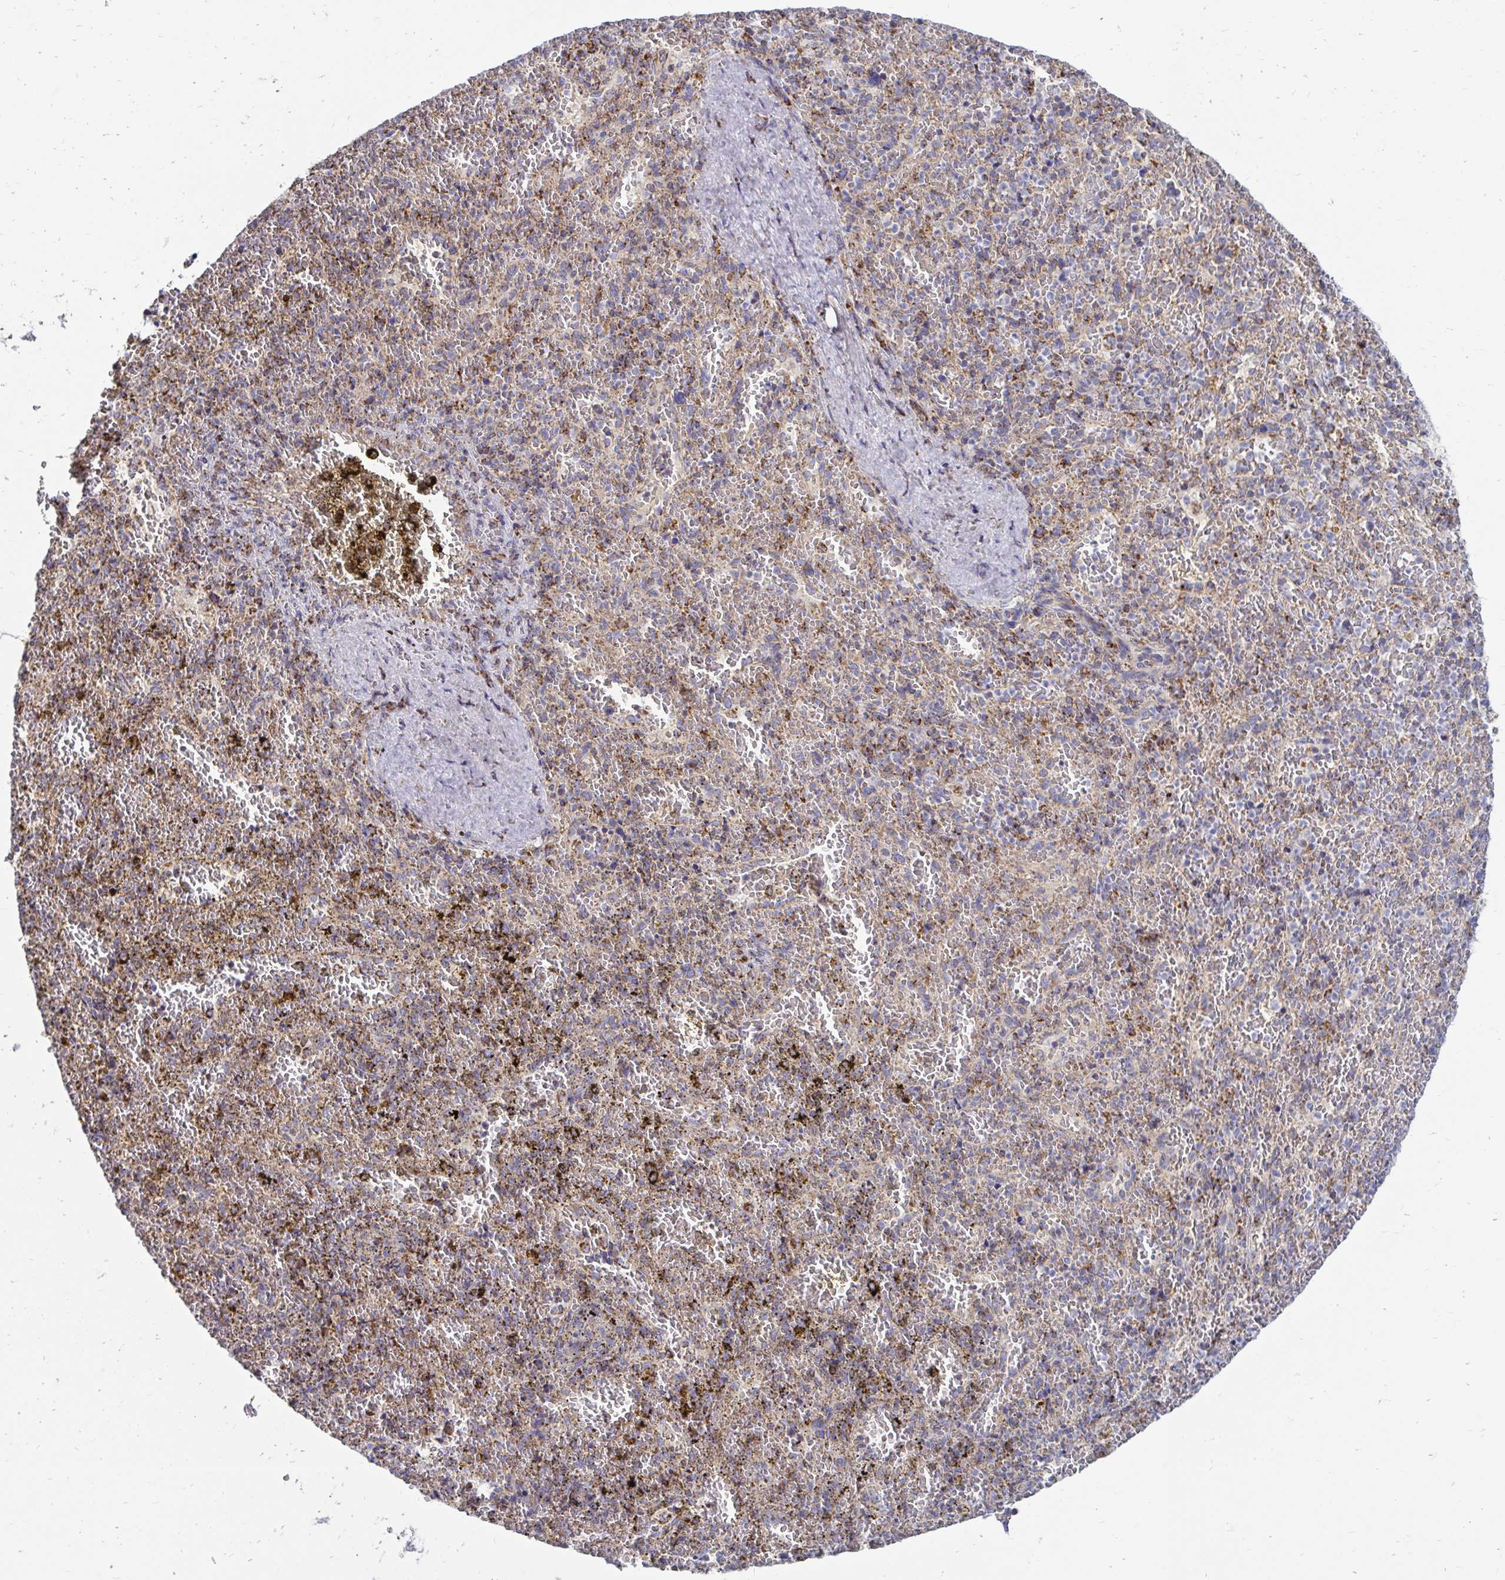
{"staining": {"intensity": "moderate", "quantity": ">75%", "location": "cytoplasmic/membranous"}, "tissue": "spleen", "cell_type": "Cells in red pulp", "image_type": "normal", "snomed": [{"axis": "morphology", "description": "Normal tissue, NOS"}, {"axis": "topography", "description": "Spleen"}], "caption": "IHC image of benign spleen stained for a protein (brown), which shows medium levels of moderate cytoplasmic/membranous staining in approximately >75% of cells in red pulp.", "gene": "OR10R2", "patient": {"sex": "female", "age": 50}}